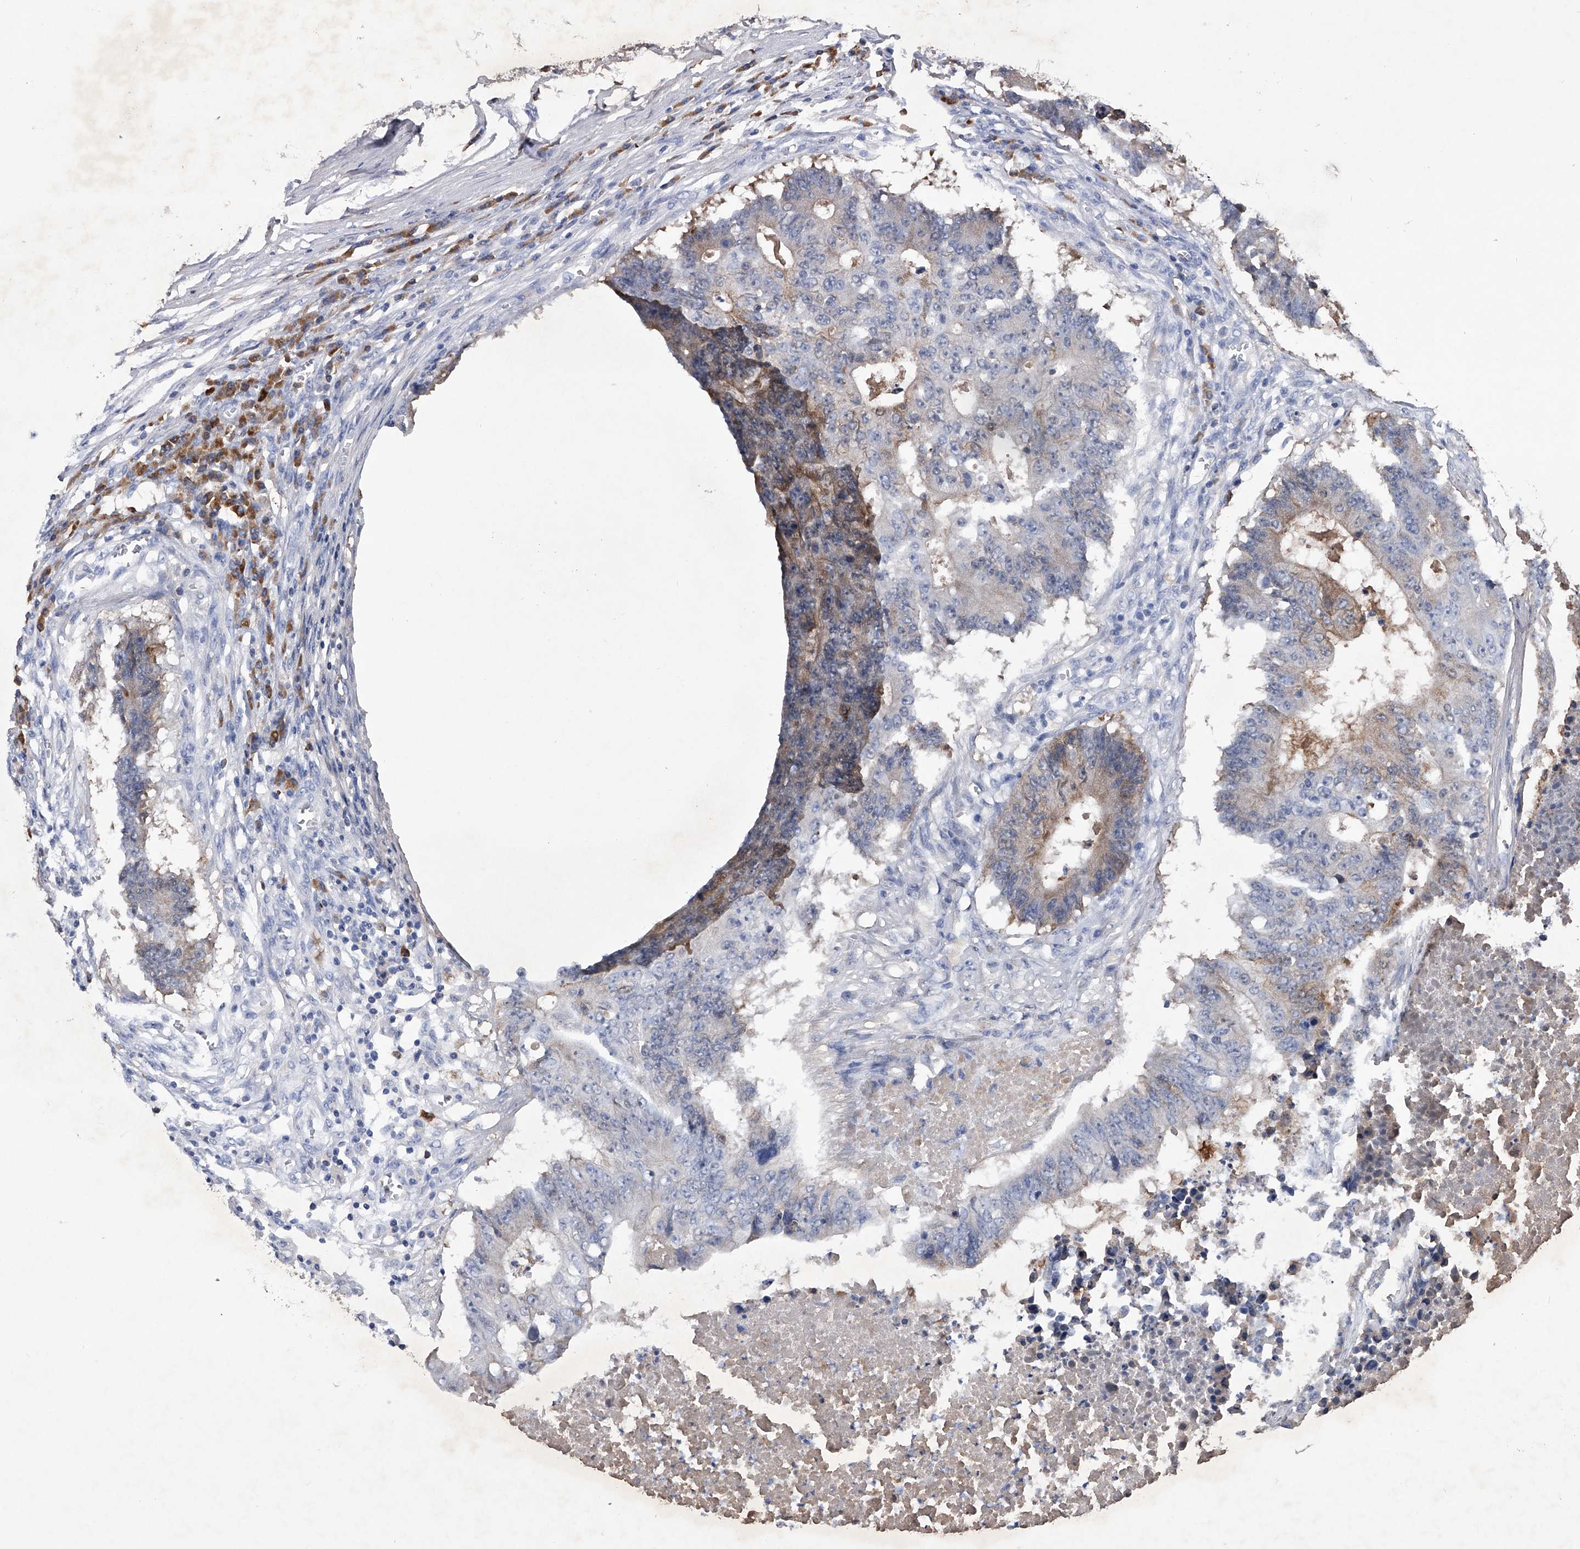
{"staining": {"intensity": "moderate", "quantity": "25%-75%", "location": "cytoplasmic/membranous"}, "tissue": "colorectal cancer", "cell_type": "Tumor cells", "image_type": "cancer", "snomed": [{"axis": "morphology", "description": "Adenocarcinoma, NOS"}, {"axis": "topography", "description": "Colon"}], "caption": "Tumor cells reveal medium levels of moderate cytoplasmic/membranous positivity in about 25%-75% of cells in colorectal cancer (adenocarcinoma).", "gene": "ASNS", "patient": {"sex": "male", "age": 87}}